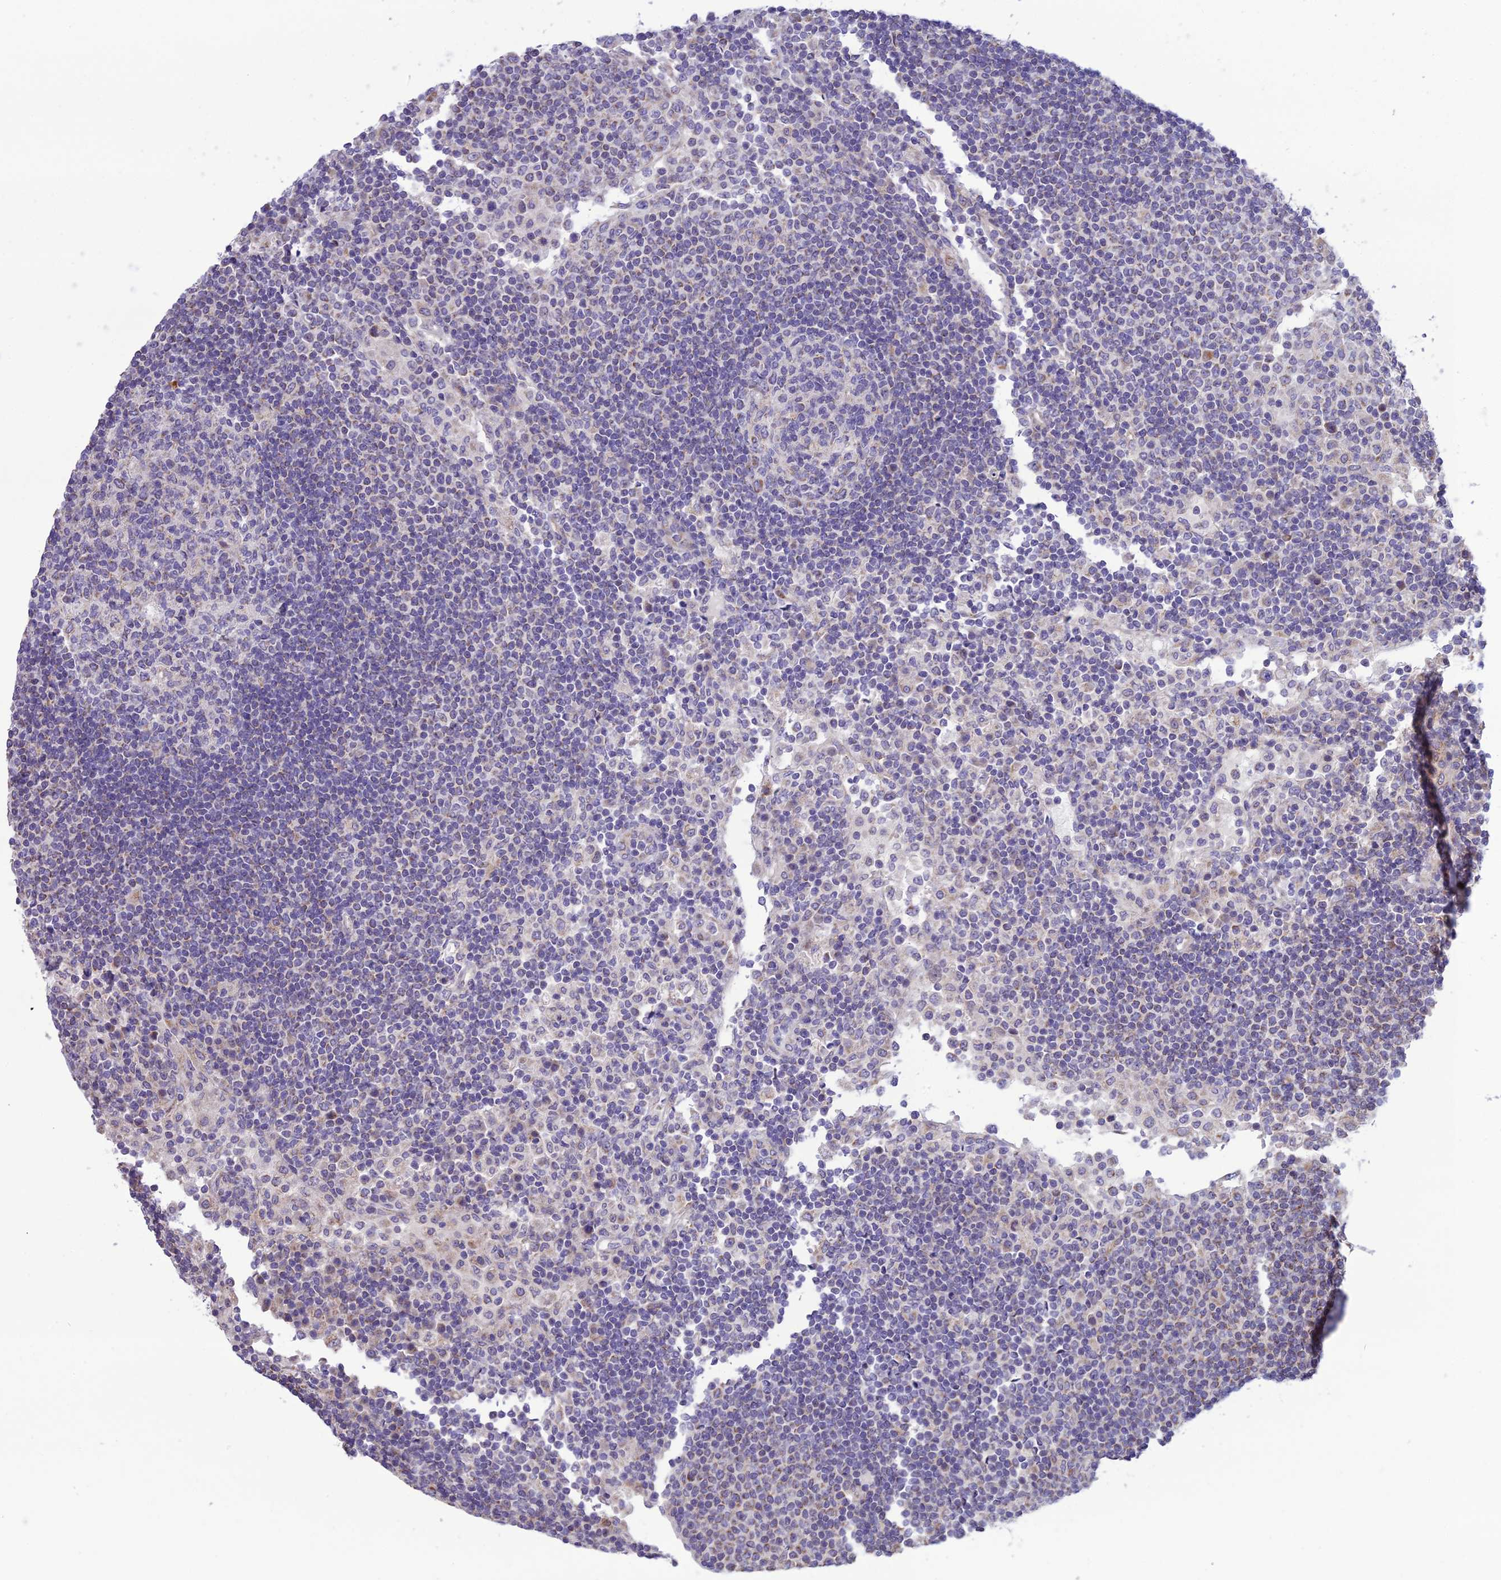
{"staining": {"intensity": "negative", "quantity": "none", "location": "none"}, "tissue": "lymph node", "cell_type": "Germinal center cells", "image_type": "normal", "snomed": [{"axis": "morphology", "description": "Normal tissue, NOS"}, {"axis": "topography", "description": "Lymph node"}], "caption": "This is an IHC photomicrograph of unremarkable human lymph node. There is no expression in germinal center cells.", "gene": "NODAL", "patient": {"sex": "female", "age": 53}}